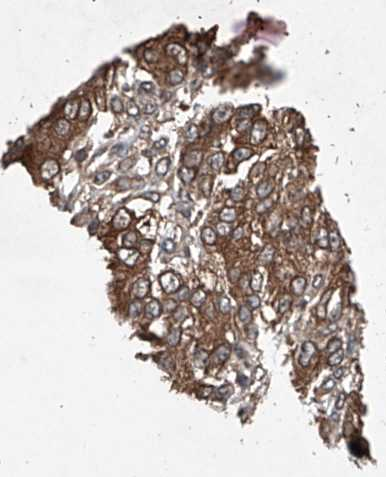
{"staining": {"intensity": "moderate", "quantity": ">75%", "location": "cytoplasmic/membranous"}, "tissue": "ovarian cancer", "cell_type": "Tumor cells", "image_type": "cancer", "snomed": [{"axis": "morphology", "description": "Carcinoma, endometroid"}, {"axis": "topography", "description": "Ovary"}], "caption": "Endometroid carcinoma (ovarian) was stained to show a protein in brown. There is medium levels of moderate cytoplasmic/membranous staining in about >75% of tumor cells.", "gene": "LURAP1", "patient": {"sex": "female", "age": 51}}